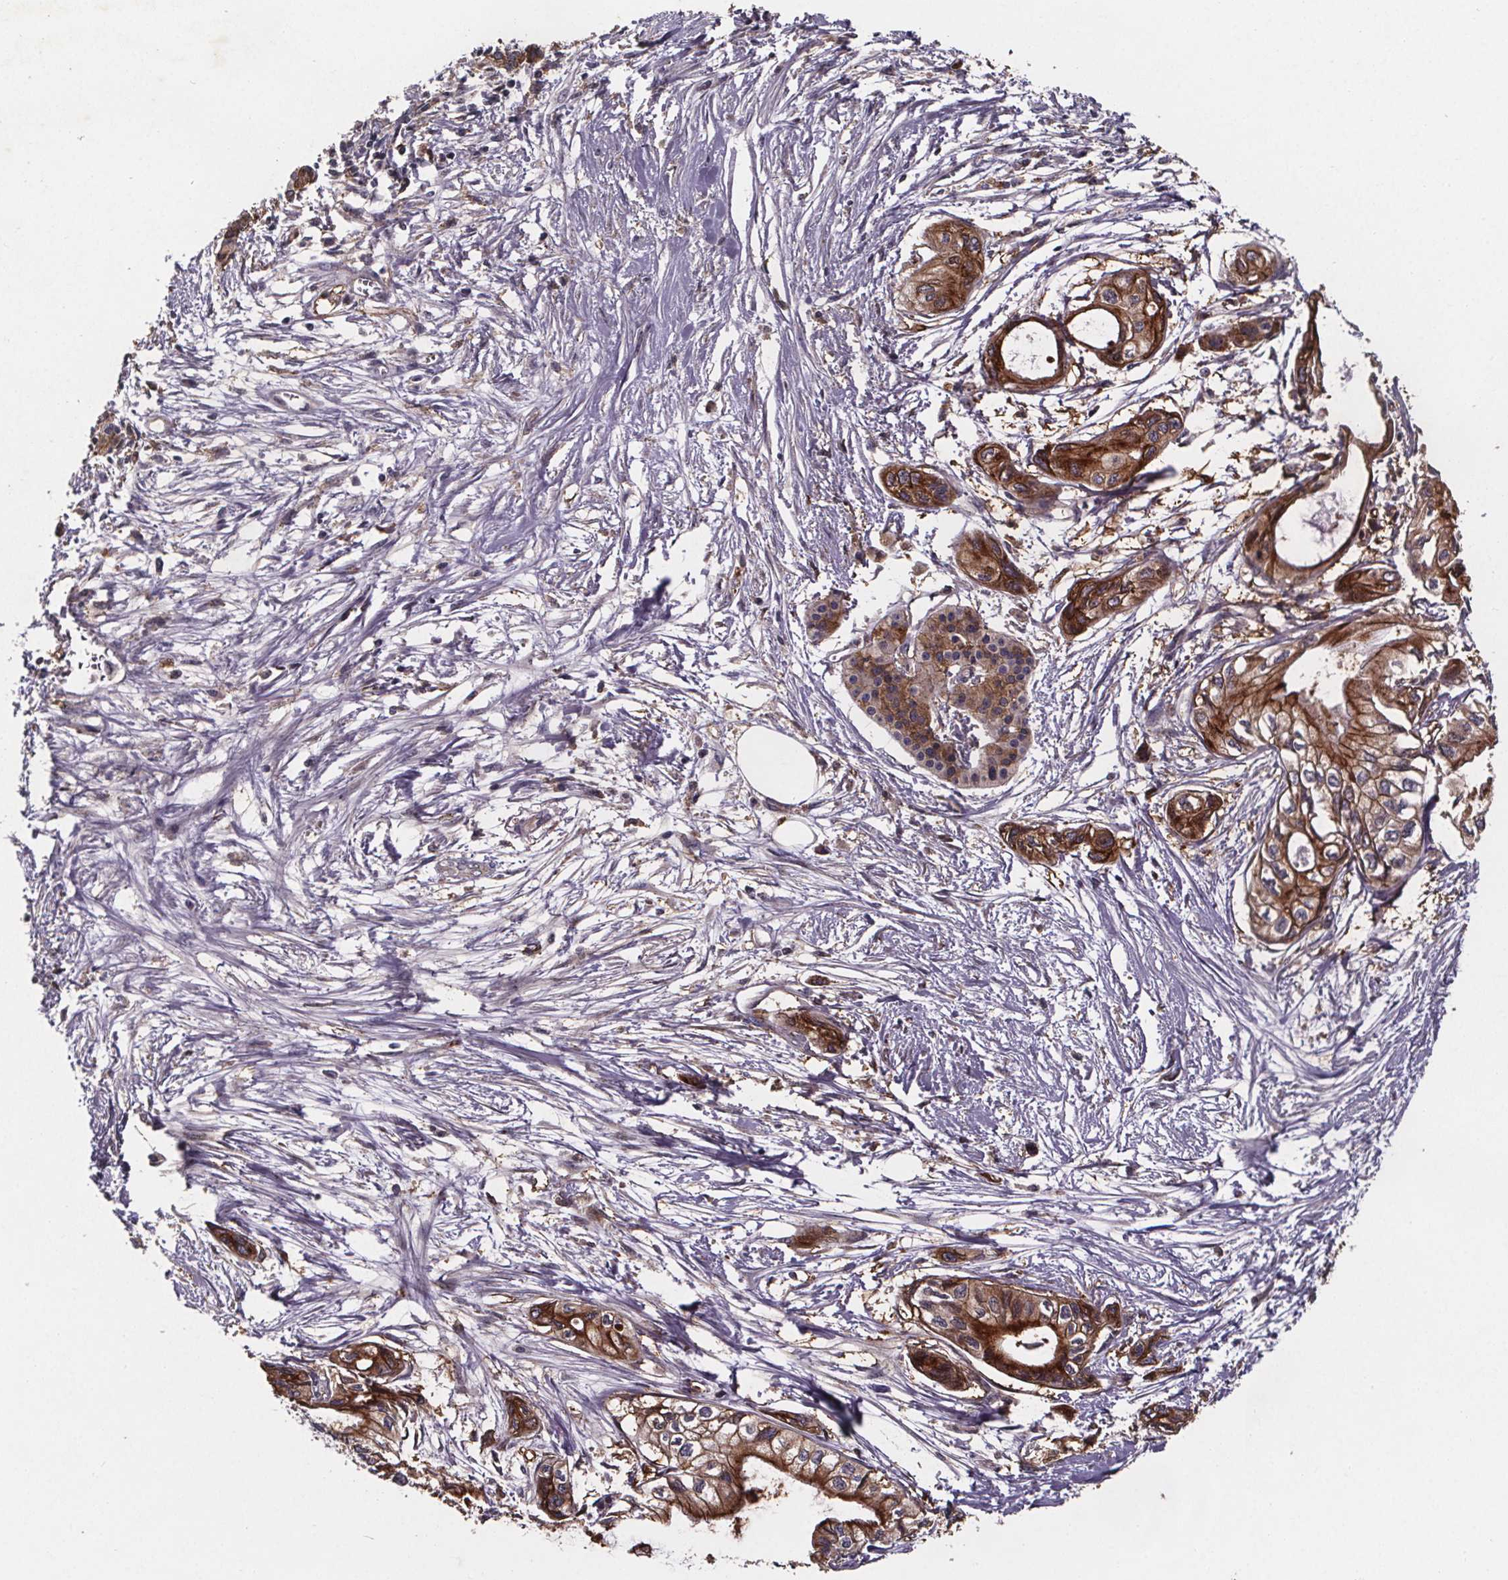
{"staining": {"intensity": "strong", "quantity": ">75%", "location": "cytoplasmic/membranous"}, "tissue": "pancreatic cancer", "cell_type": "Tumor cells", "image_type": "cancer", "snomed": [{"axis": "morphology", "description": "Adenocarcinoma, NOS"}, {"axis": "topography", "description": "Pancreas"}], "caption": "Immunohistochemical staining of pancreatic cancer exhibits high levels of strong cytoplasmic/membranous positivity in about >75% of tumor cells. (brown staining indicates protein expression, while blue staining denotes nuclei).", "gene": "FASTKD3", "patient": {"sex": "female", "age": 76}}